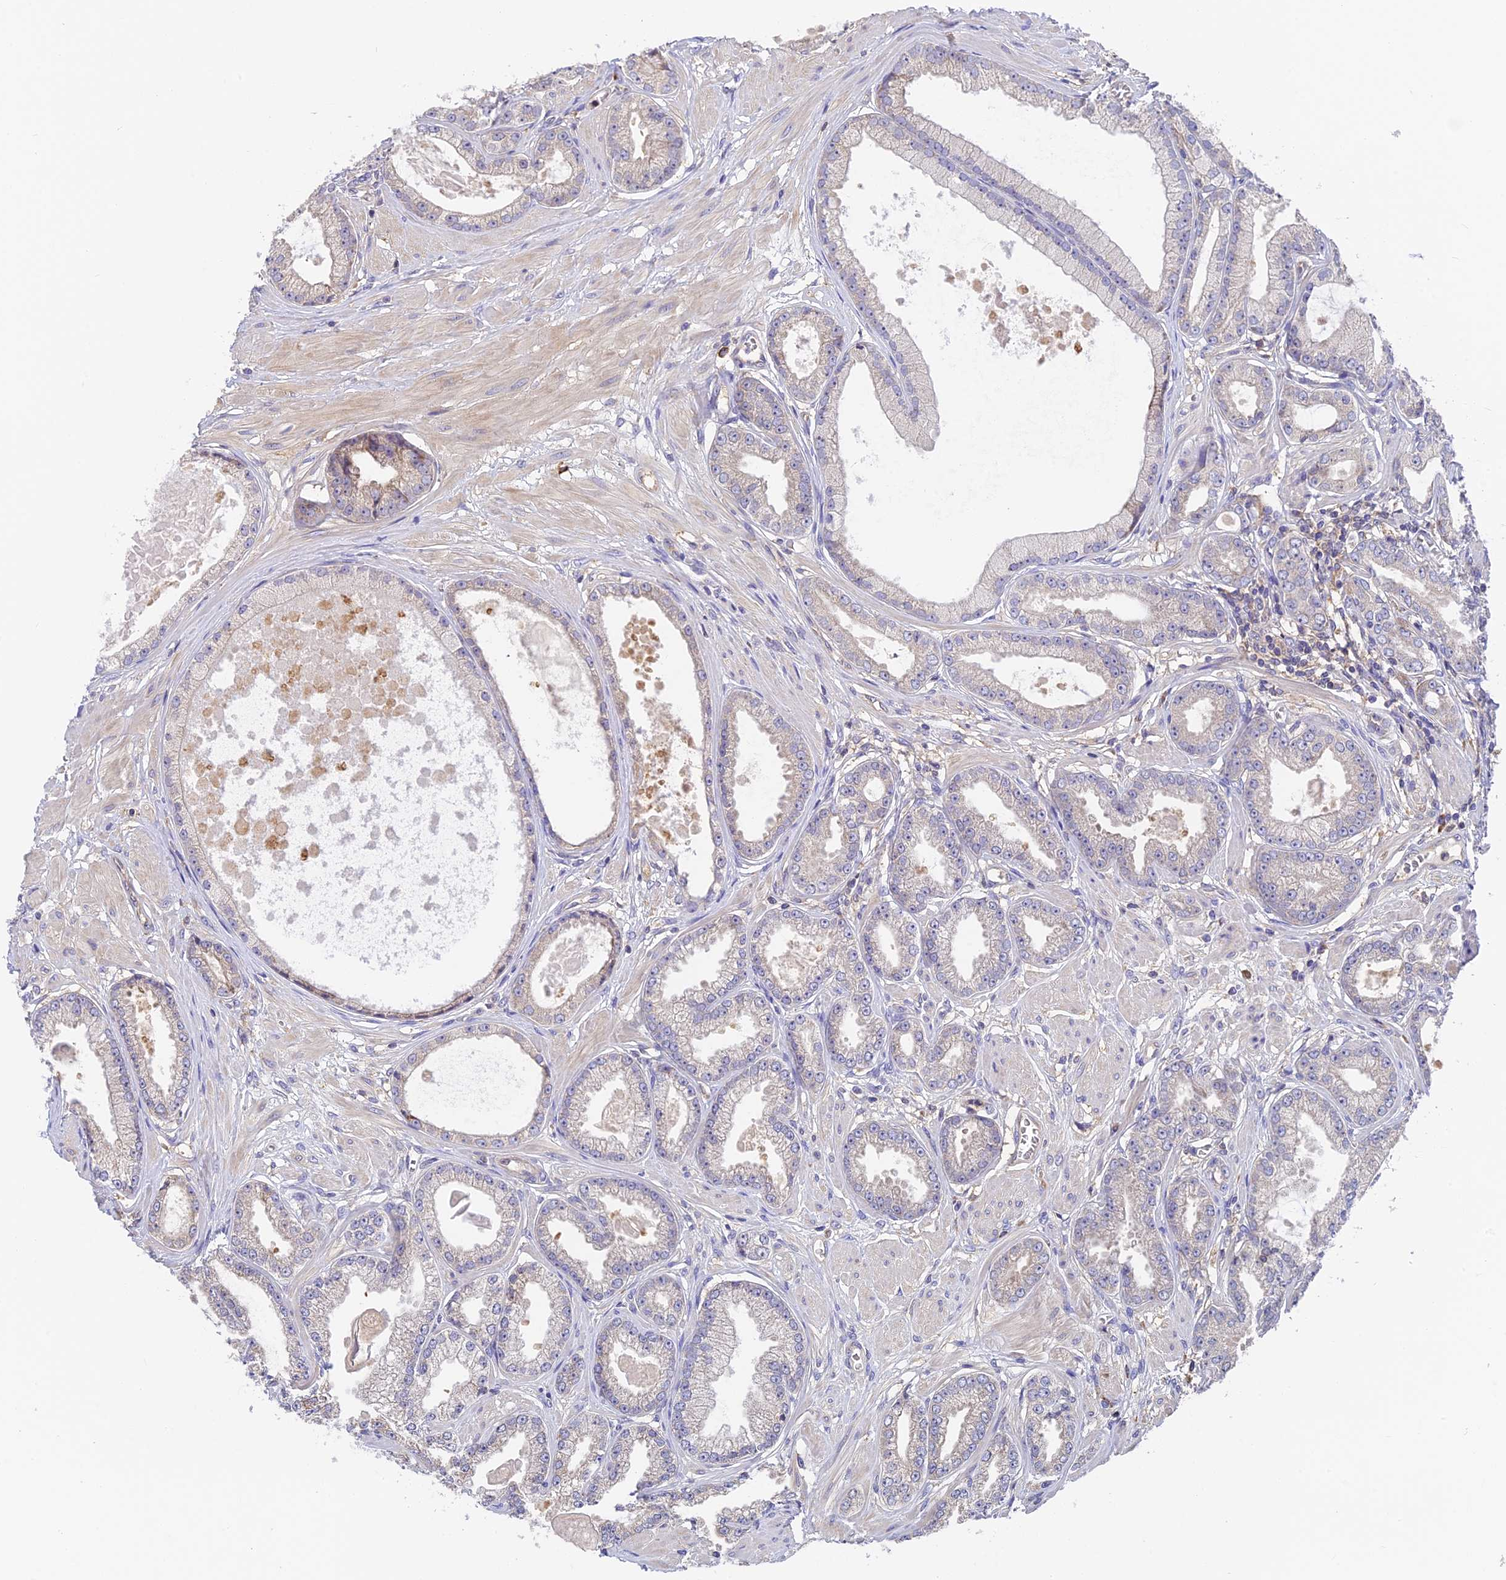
{"staining": {"intensity": "negative", "quantity": "none", "location": "none"}, "tissue": "prostate cancer", "cell_type": "Tumor cells", "image_type": "cancer", "snomed": [{"axis": "morphology", "description": "Adenocarcinoma, Low grade"}, {"axis": "topography", "description": "Prostate"}], "caption": "Prostate low-grade adenocarcinoma was stained to show a protein in brown. There is no significant positivity in tumor cells. Nuclei are stained in blue.", "gene": "IPO5", "patient": {"sex": "male", "age": 64}}